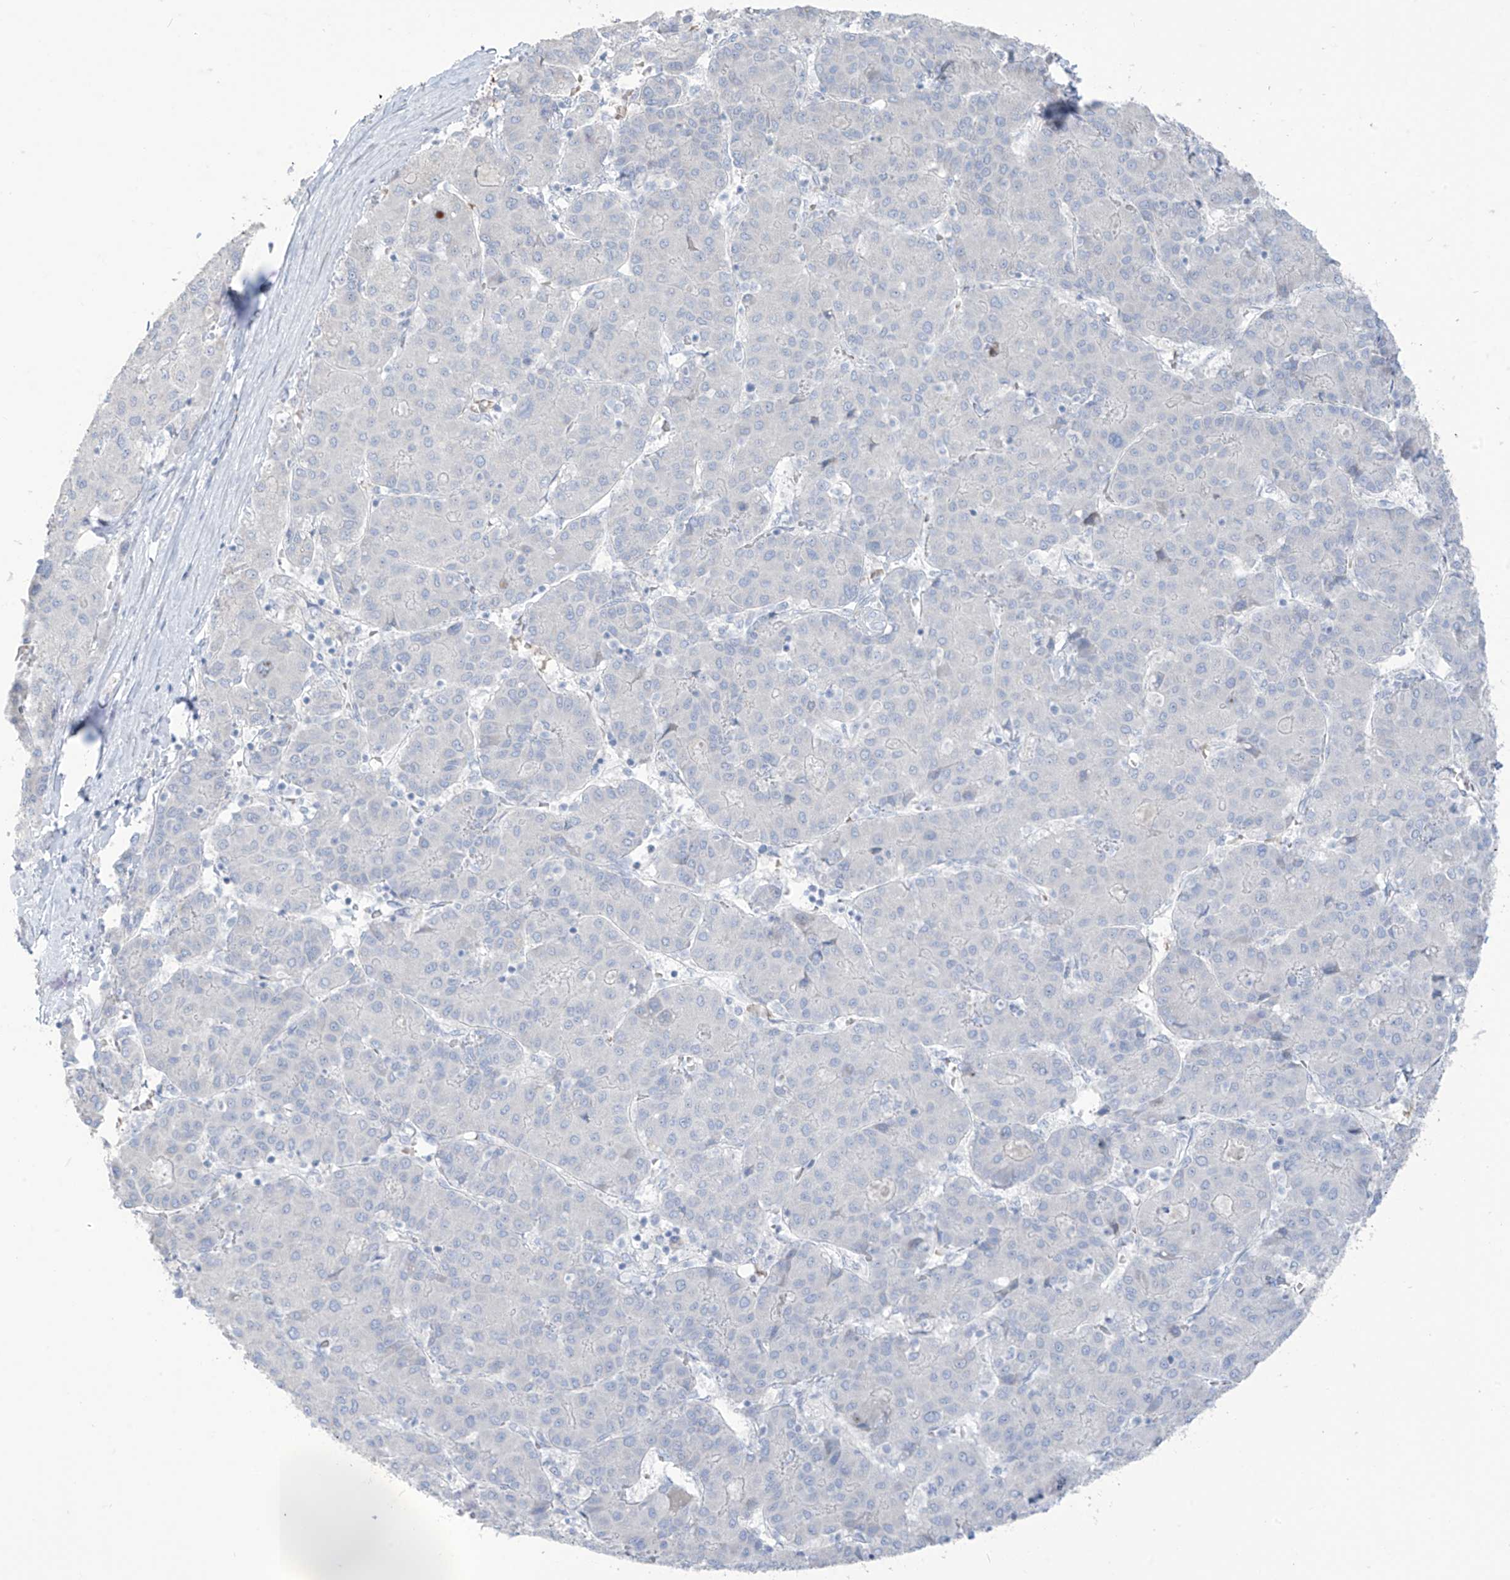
{"staining": {"intensity": "negative", "quantity": "none", "location": "none"}, "tissue": "liver cancer", "cell_type": "Tumor cells", "image_type": "cancer", "snomed": [{"axis": "morphology", "description": "Carcinoma, Hepatocellular, NOS"}, {"axis": "topography", "description": "Liver"}], "caption": "Tumor cells are negative for brown protein staining in liver hepatocellular carcinoma.", "gene": "ASPRV1", "patient": {"sex": "male", "age": 65}}